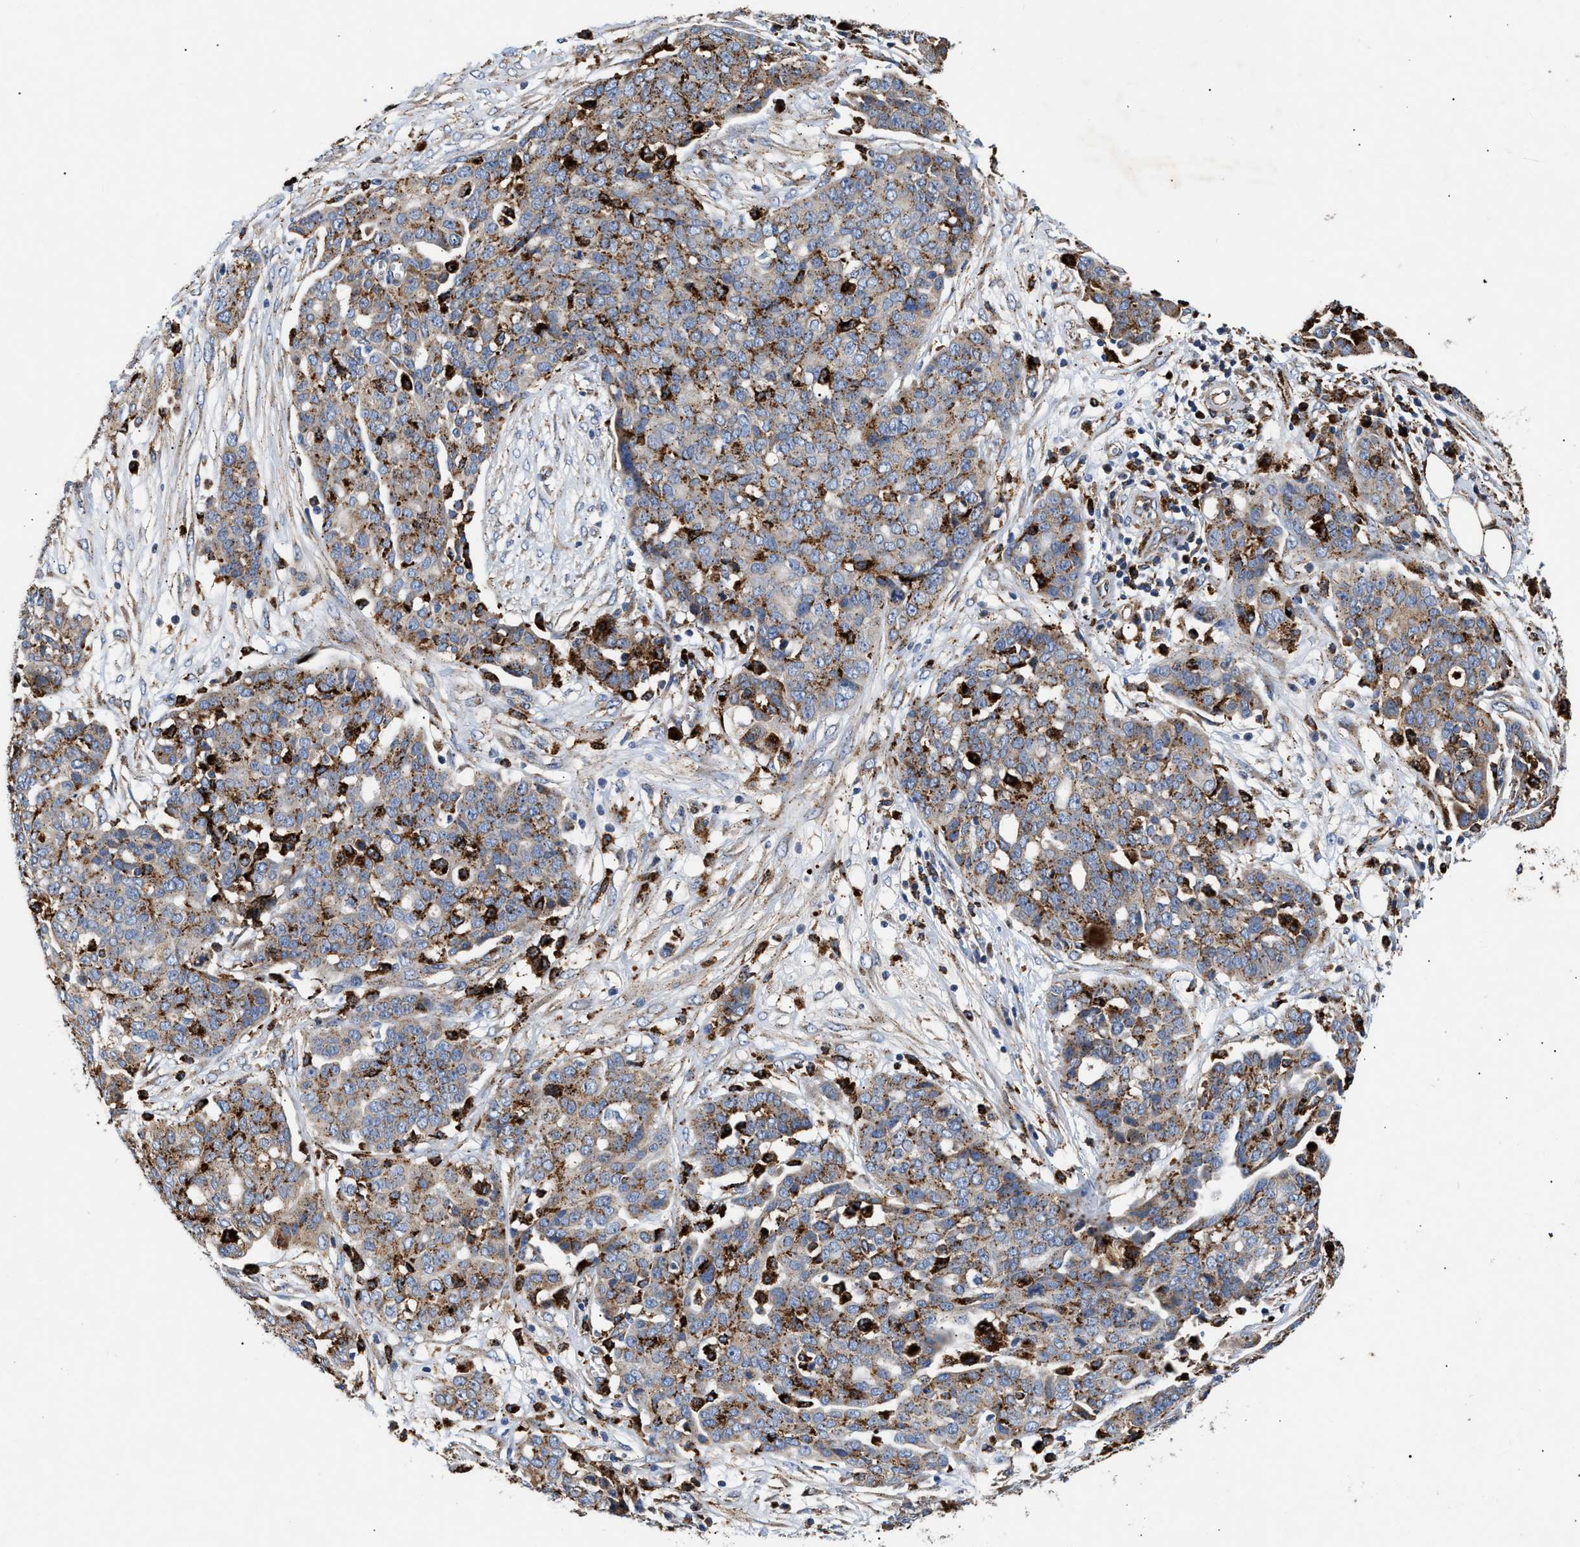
{"staining": {"intensity": "moderate", "quantity": ">75%", "location": "cytoplasmic/membranous"}, "tissue": "ovarian cancer", "cell_type": "Tumor cells", "image_type": "cancer", "snomed": [{"axis": "morphology", "description": "Cystadenocarcinoma, serous, NOS"}, {"axis": "topography", "description": "Soft tissue"}, {"axis": "topography", "description": "Ovary"}], "caption": "Ovarian cancer stained with immunohistochemistry exhibits moderate cytoplasmic/membranous staining in about >75% of tumor cells.", "gene": "CCDC146", "patient": {"sex": "female", "age": 57}}